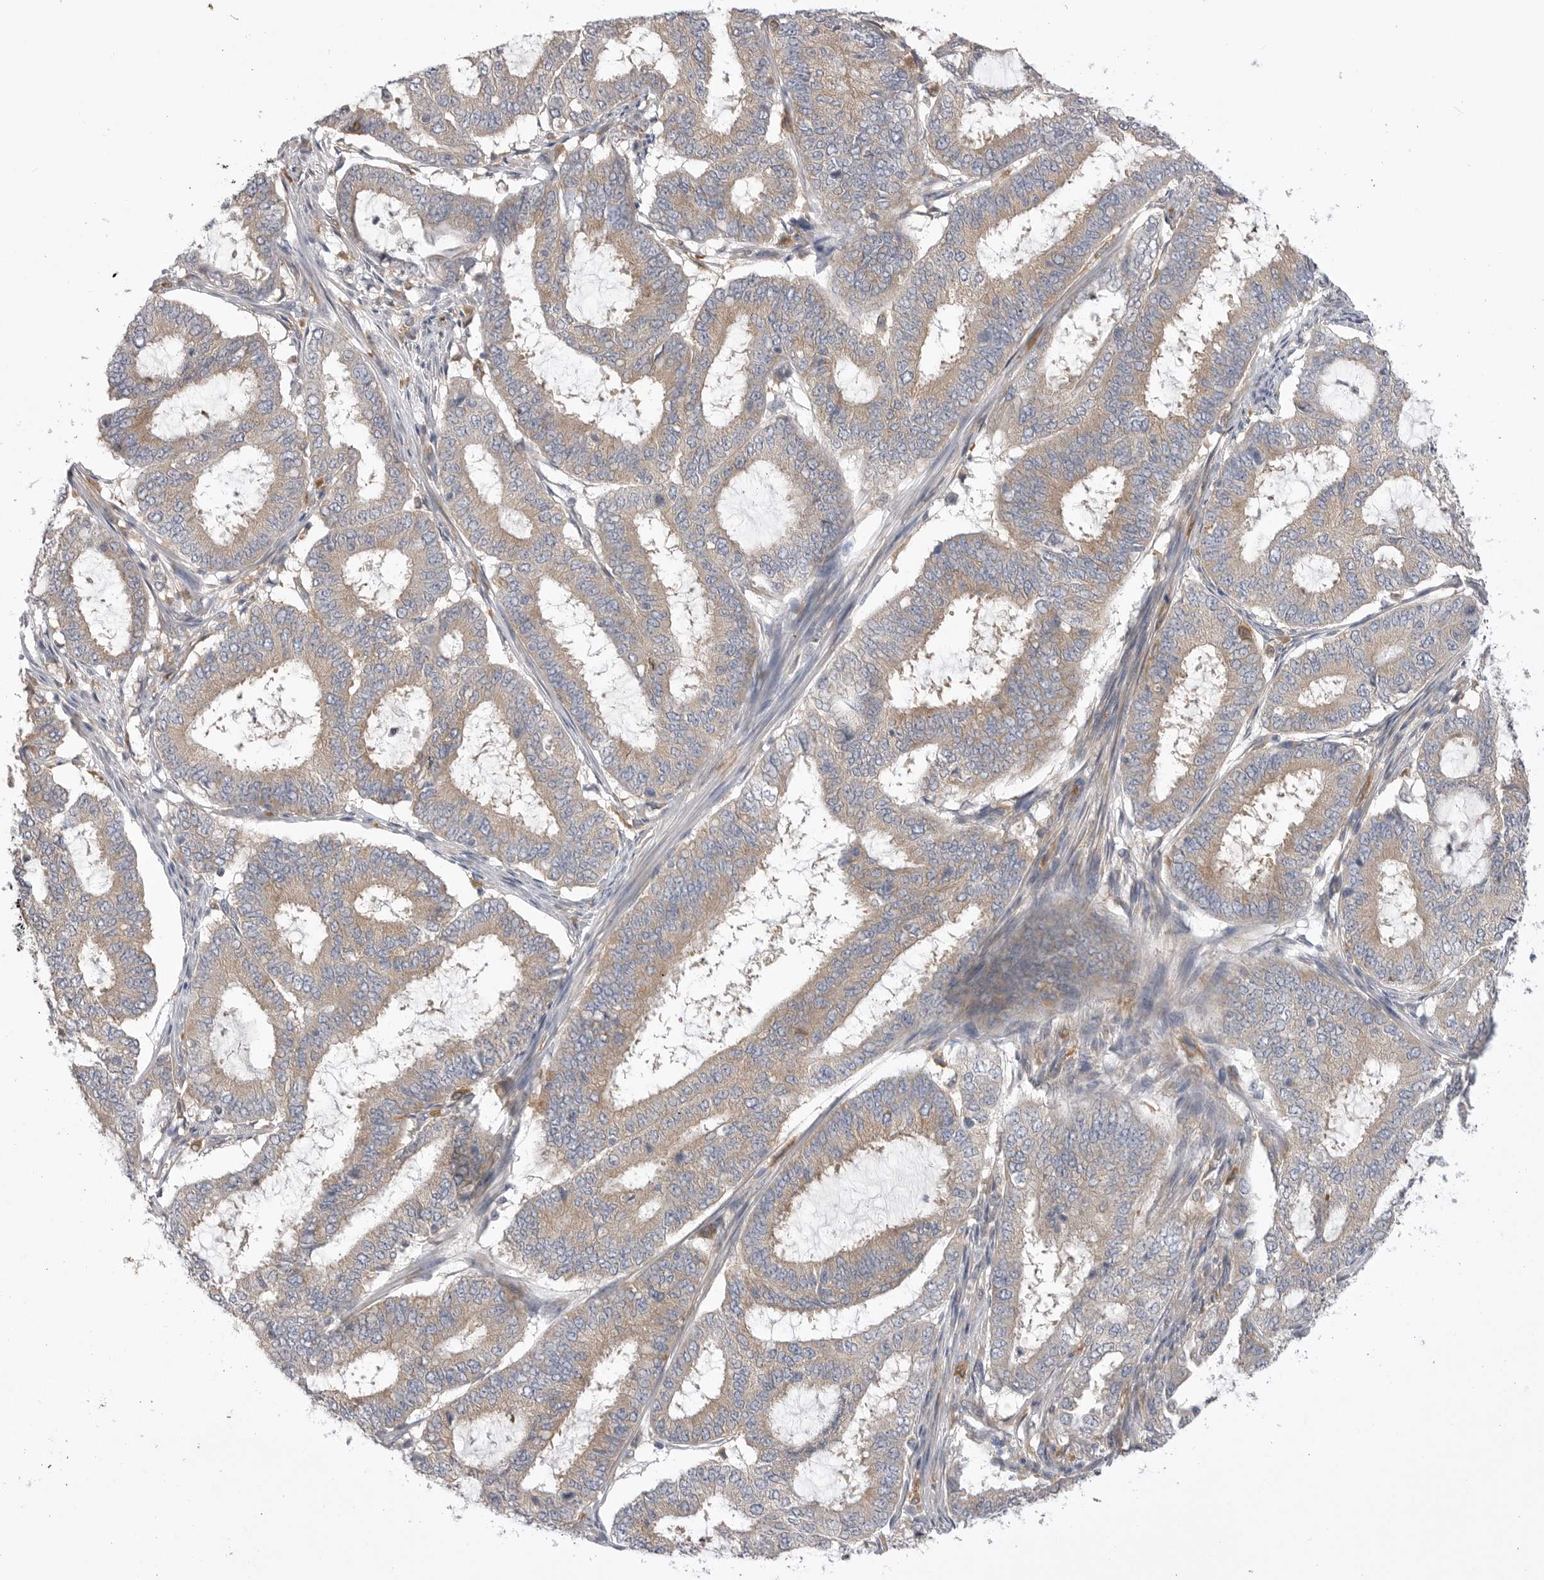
{"staining": {"intensity": "weak", "quantity": "25%-75%", "location": "cytoplasmic/membranous"}, "tissue": "endometrial cancer", "cell_type": "Tumor cells", "image_type": "cancer", "snomed": [{"axis": "morphology", "description": "Adenocarcinoma, NOS"}, {"axis": "topography", "description": "Endometrium"}], "caption": "Endometrial cancer (adenocarcinoma) tissue exhibits weak cytoplasmic/membranous expression in approximately 25%-75% of tumor cells, visualized by immunohistochemistry. (DAB (3,3'-diaminobenzidine) IHC, brown staining for protein, blue staining for nuclei).", "gene": "VAC14", "patient": {"sex": "female", "age": 51}}